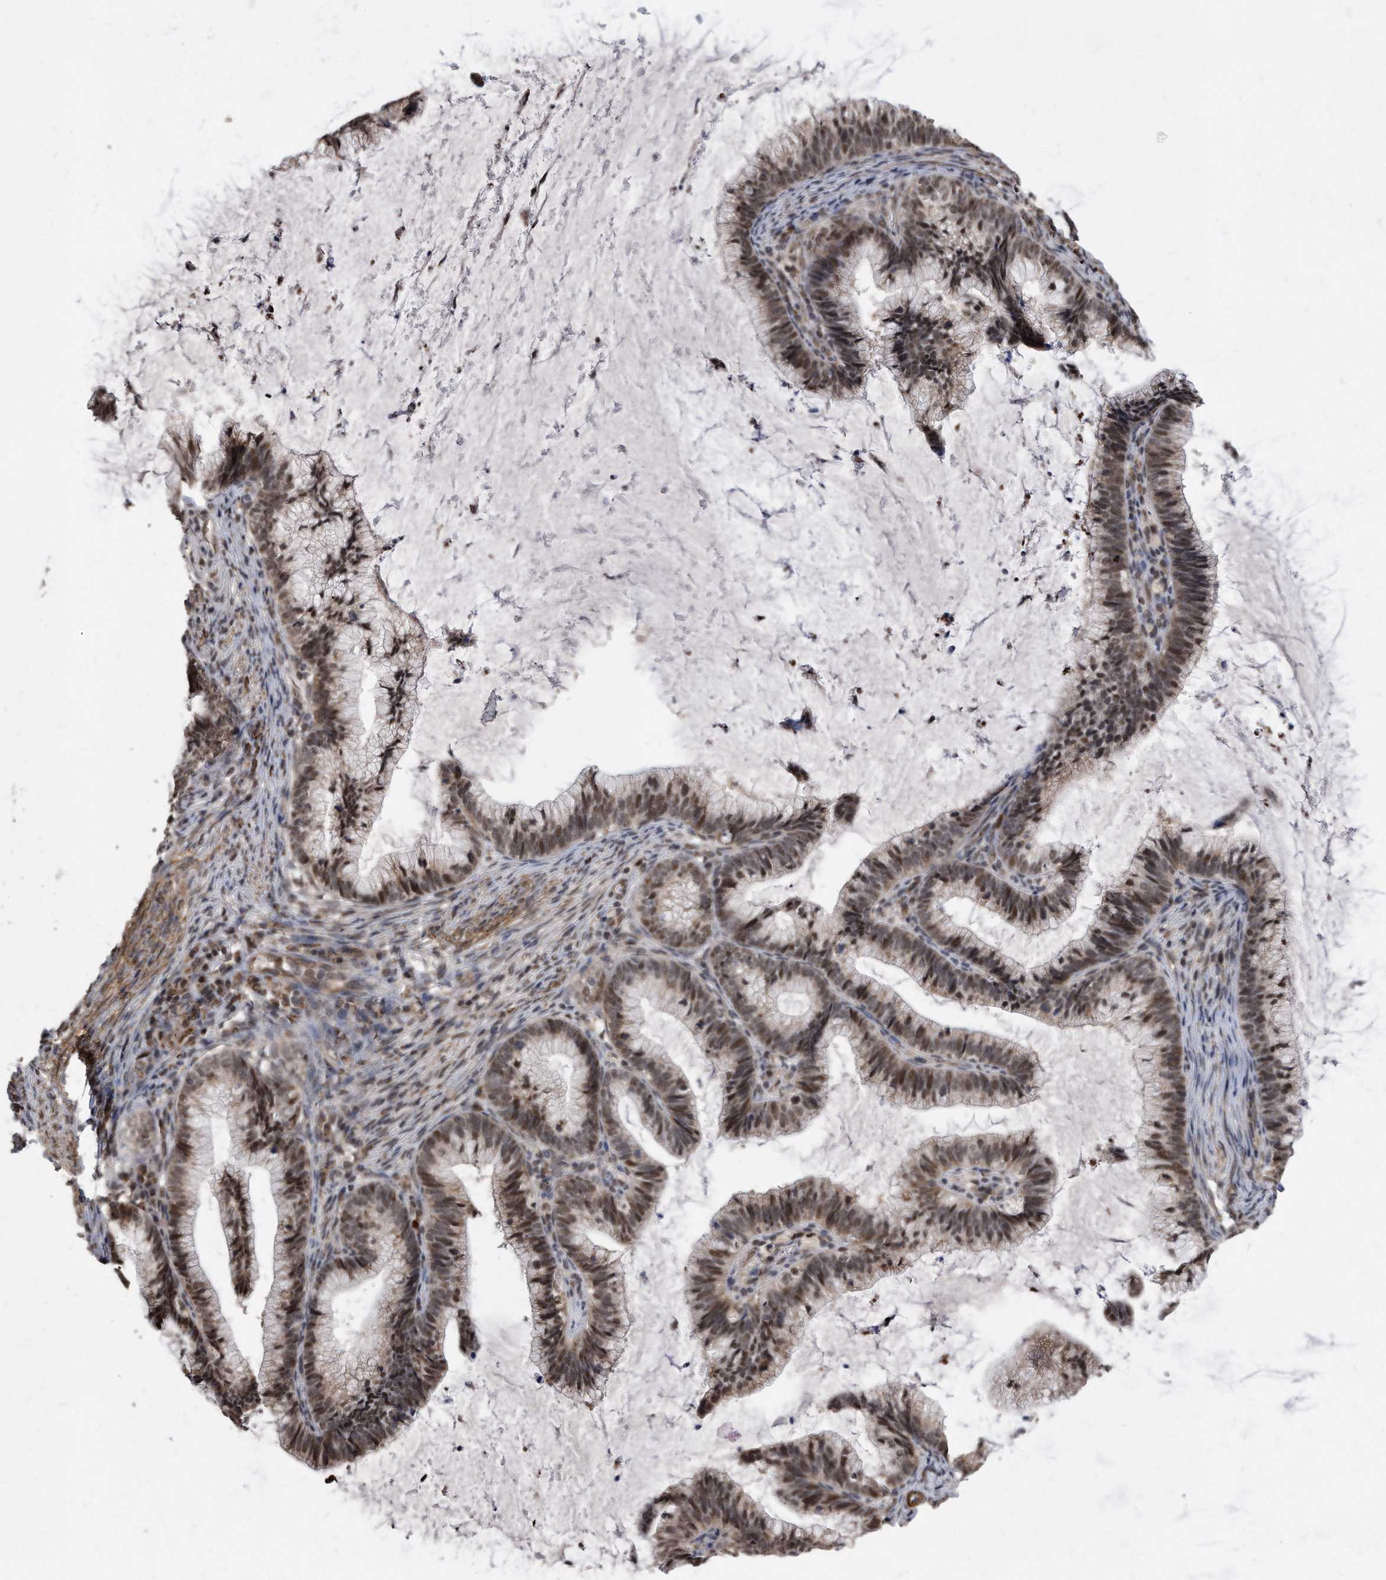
{"staining": {"intensity": "moderate", "quantity": ">75%", "location": "nuclear"}, "tissue": "cervical cancer", "cell_type": "Tumor cells", "image_type": "cancer", "snomed": [{"axis": "morphology", "description": "Adenocarcinoma, NOS"}, {"axis": "topography", "description": "Cervix"}], "caption": "Immunohistochemistry image of neoplastic tissue: cervical cancer stained using immunohistochemistry (IHC) shows medium levels of moderate protein expression localized specifically in the nuclear of tumor cells, appearing as a nuclear brown color.", "gene": "DUSP22", "patient": {"sex": "female", "age": 36}}